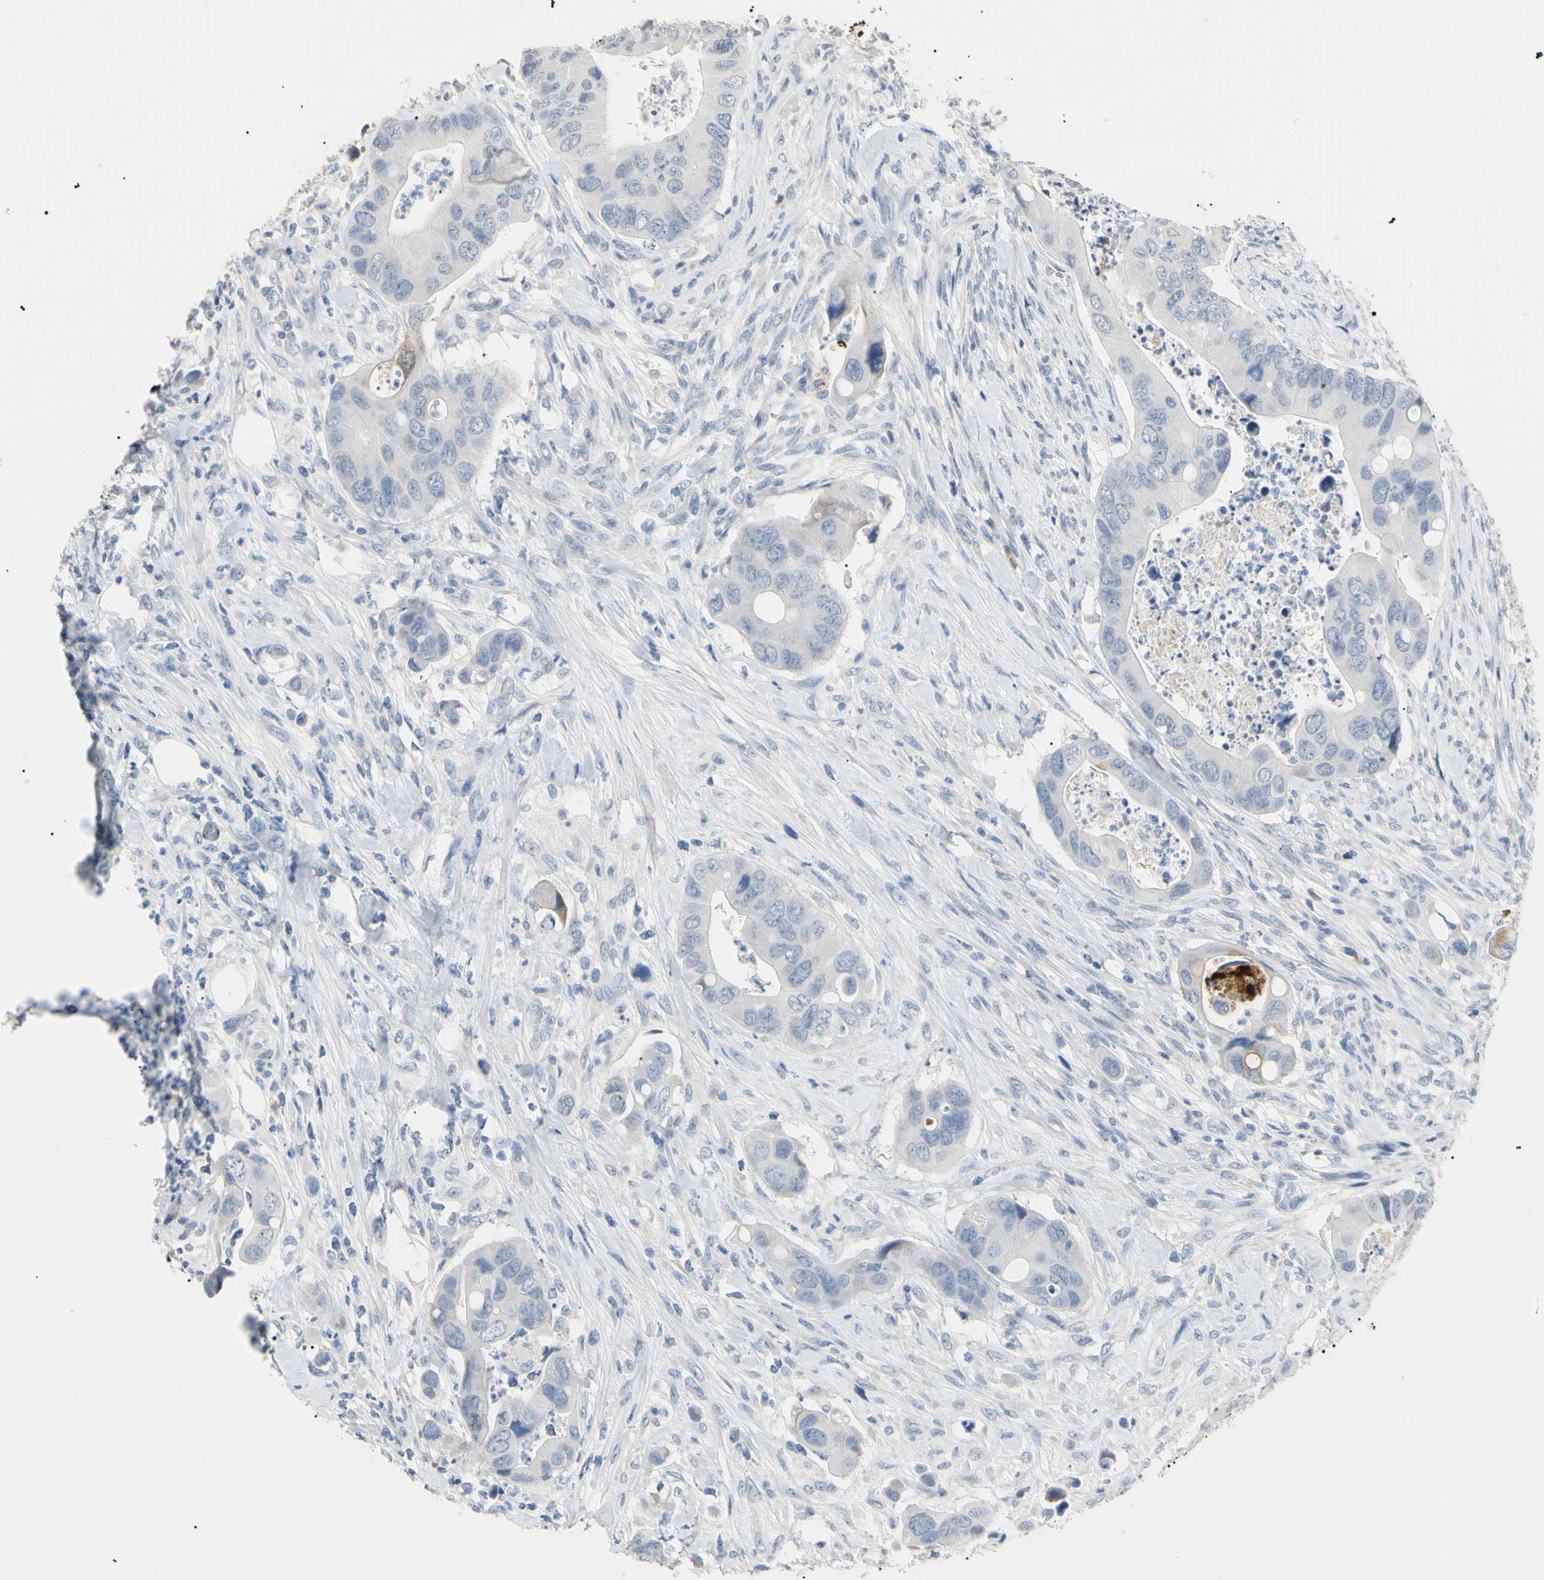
{"staining": {"intensity": "negative", "quantity": "none", "location": "none"}, "tissue": "colorectal cancer", "cell_type": "Tumor cells", "image_type": "cancer", "snomed": [{"axis": "morphology", "description": "Adenocarcinoma, NOS"}, {"axis": "topography", "description": "Colon"}], "caption": "Immunohistochemistry (IHC) of colorectal adenocarcinoma shows no positivity in tumor cells.", "gene": "CGB3", "patient": {"sex": "female", "age": 86}}